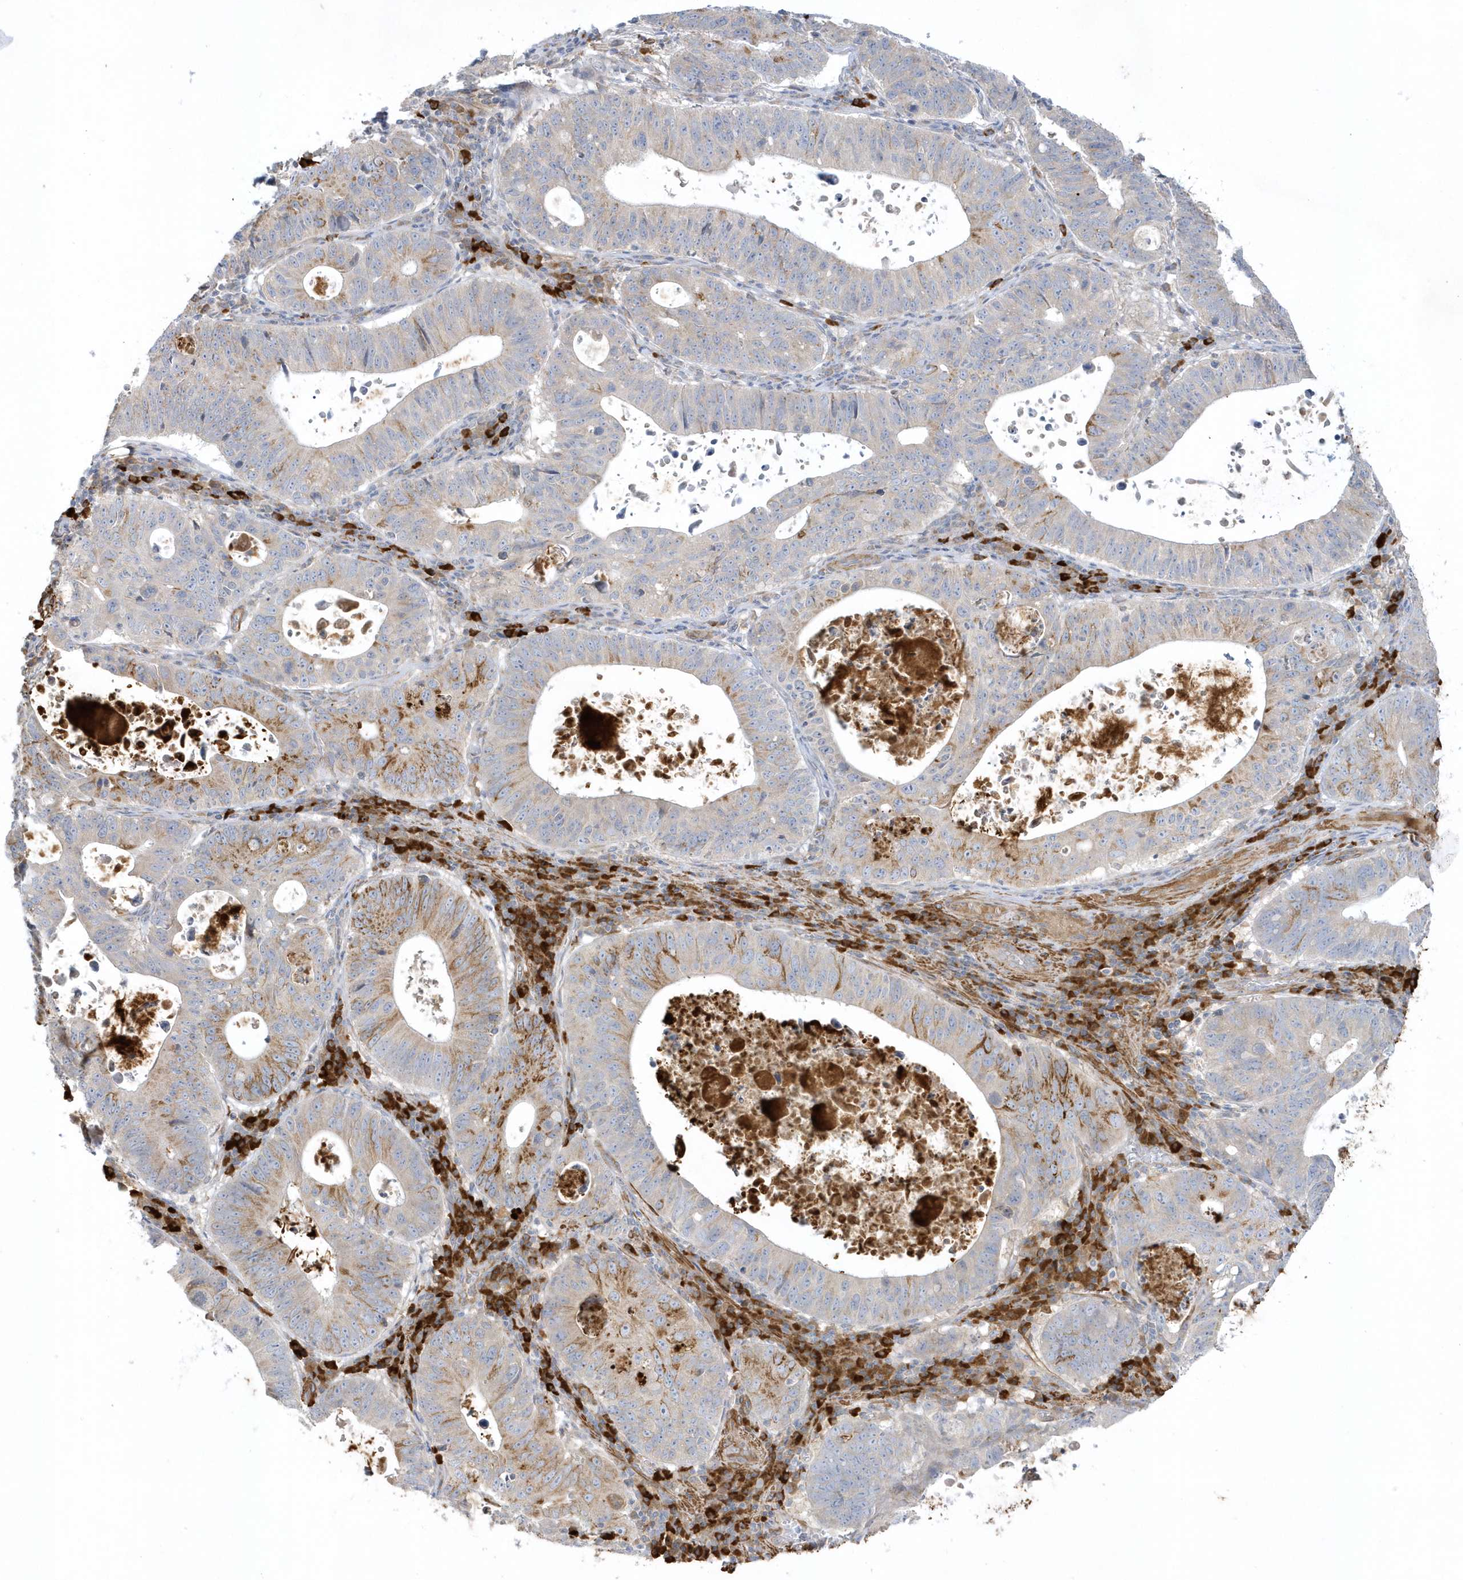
{"staining": {"intensity": "moderate", "quantity": "25%-75%", "location": "cytoplasmic/membranous"}, "tissue": "stomach cancer", "cell_type": "Tumor cells", "image_type": "cancer", "snomed": [{"axis": "morphology", "description": "Adenocarcinoma, NOS"}, {"axis": "topography", "description": "Stomach"}], "caption": "The immunohistochemical stain labels moderate cytoplasmic/membranous positivity in tumor cells of stomach cancer (adenocarcinoma) tissue.", "gene": "THADA", "patient": {"sex": "male", "age": 59}}